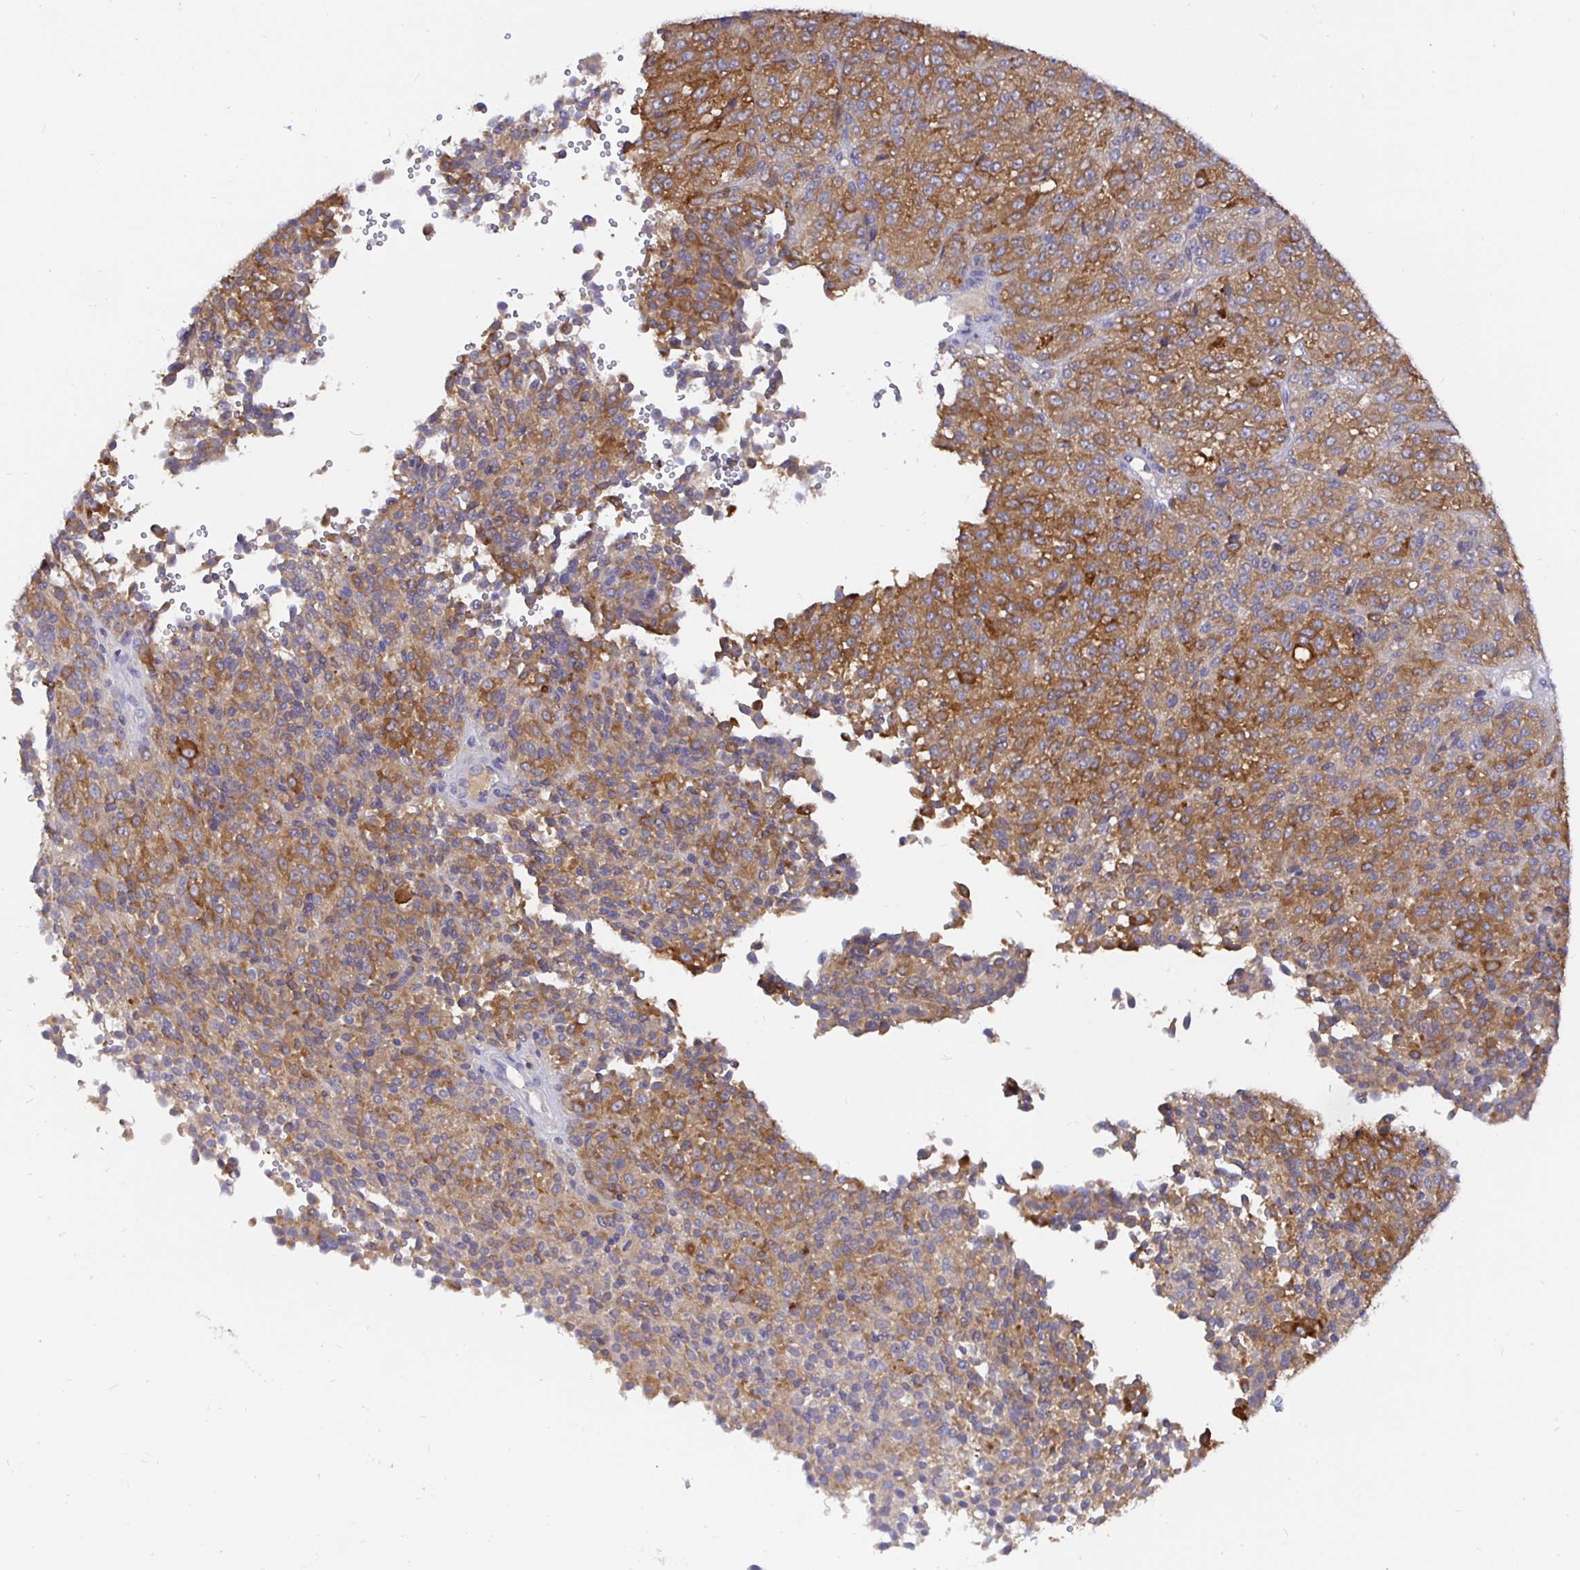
{"staining": {"intensity": "moderate", "quantity": ">75%", "location": "cytoplasmic/membranous"}, "tissue": "melanoma", "cell_type": "Tumor cells", "image_type": "cancer", "snomed": [{"axis": "morphology", "description": "Malignant melanoma, Metastatic site"}, {"axis": "topography", "description": "Brain"}], "caption": "There is medium levels of moderate cytoplasmic/membranous positivity in tumor cells of melanoma, as demonstrated by immunohistochemical staining (brown color).", "gene": "KIF21A", "patient": {"sex": "female", "age": 56}}